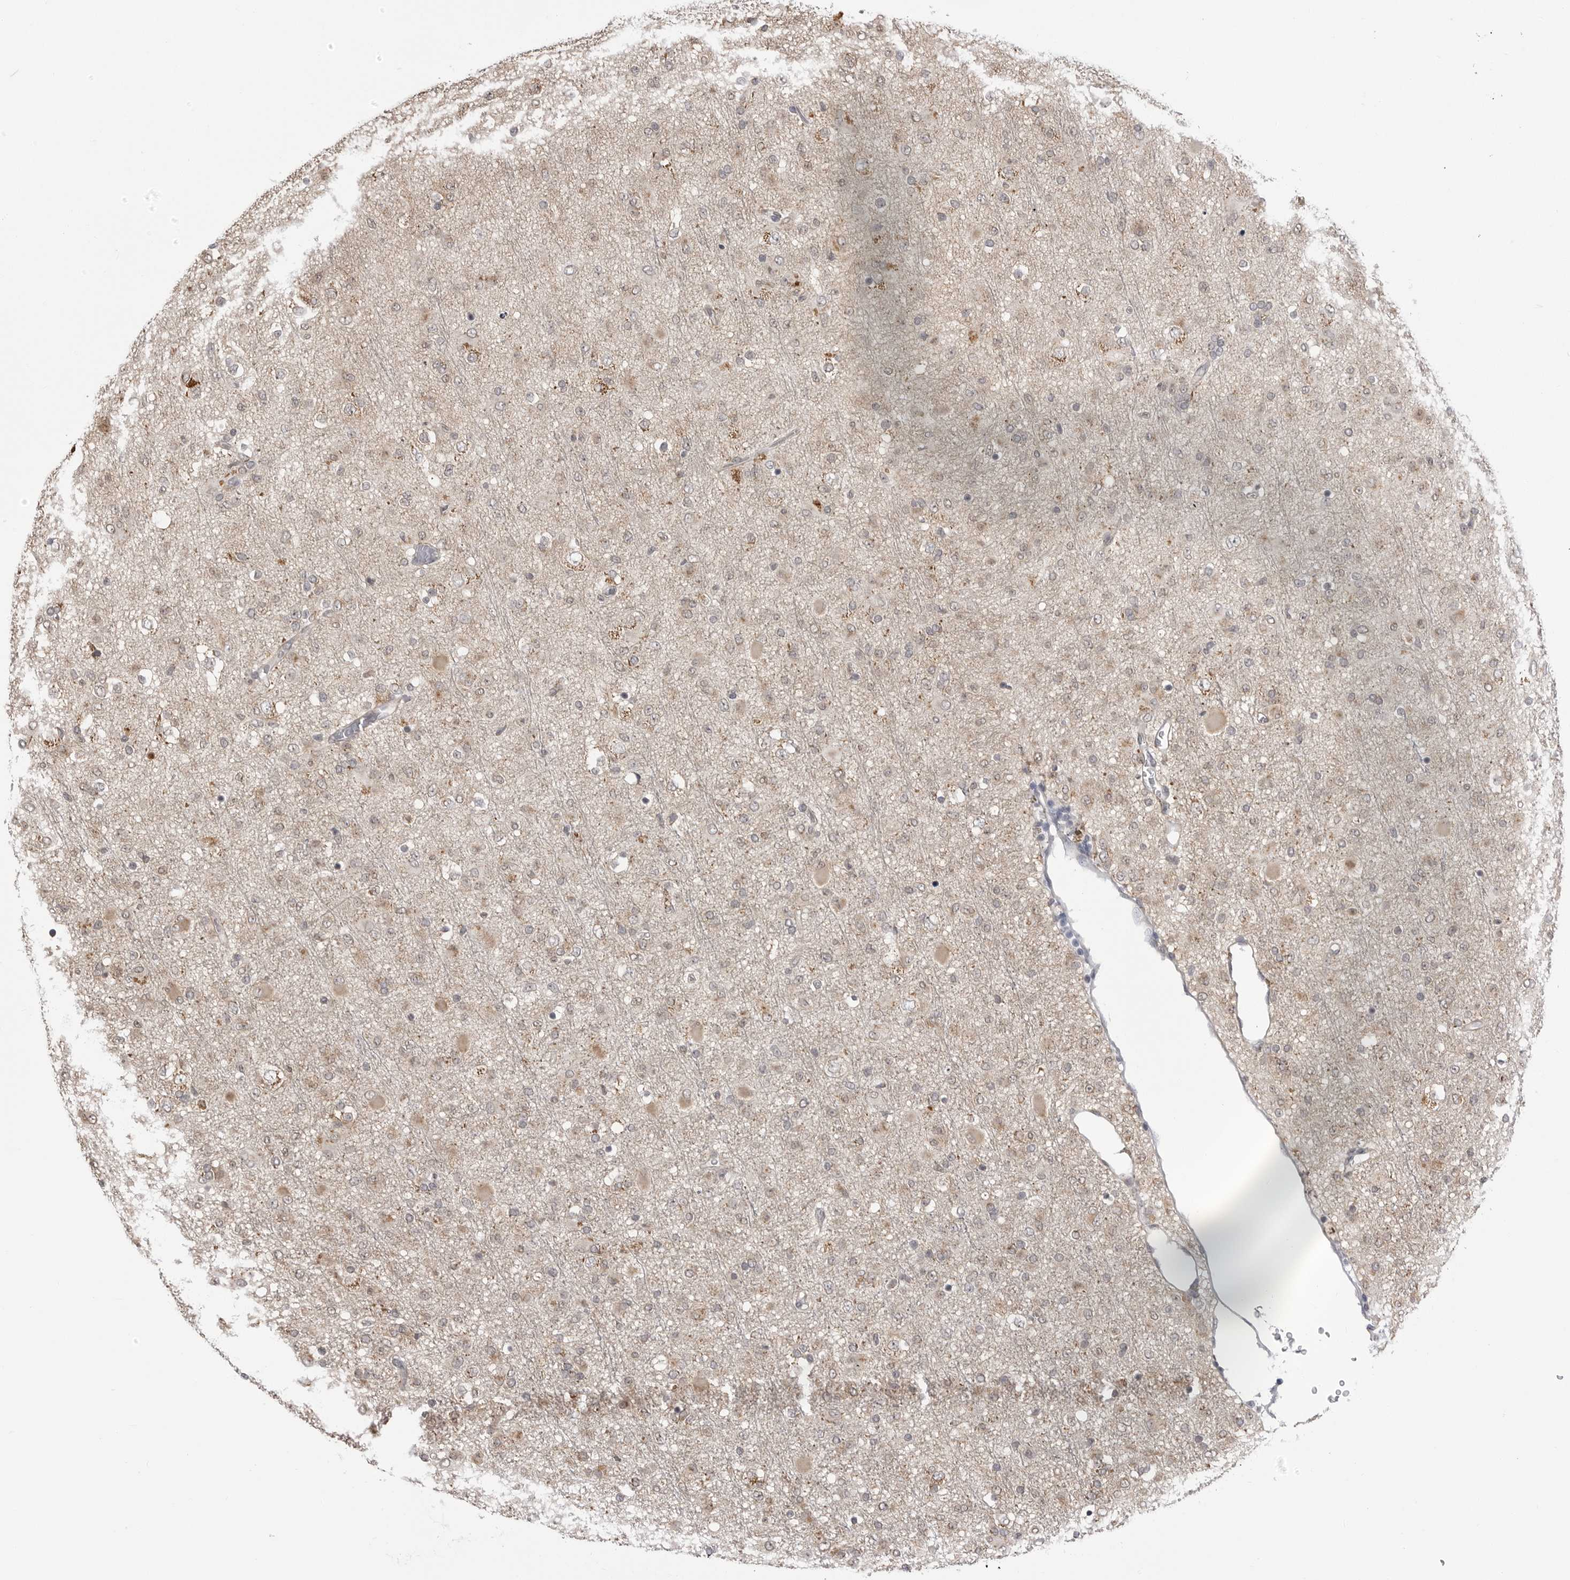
{"staining": {"intensity": "weak", "quantity": "<25%", "location": "cytoplasmic/membranous"}, "tissue": "glioma", "cell_type": "Tumor cells", "image_type": "cancer", "snomed": [{"axis": "morphology", "description": "Glioma, malignant, Low grade"}, {"axis": "topography", "description": "Brain"}], "caption": "This is an immunohistochemistry (IHC) histopathology image of malignant low-grade glioma. There is no staining in tumor cells.", "gene": "FH", "patient": {"sex": "male", "age": 65}}